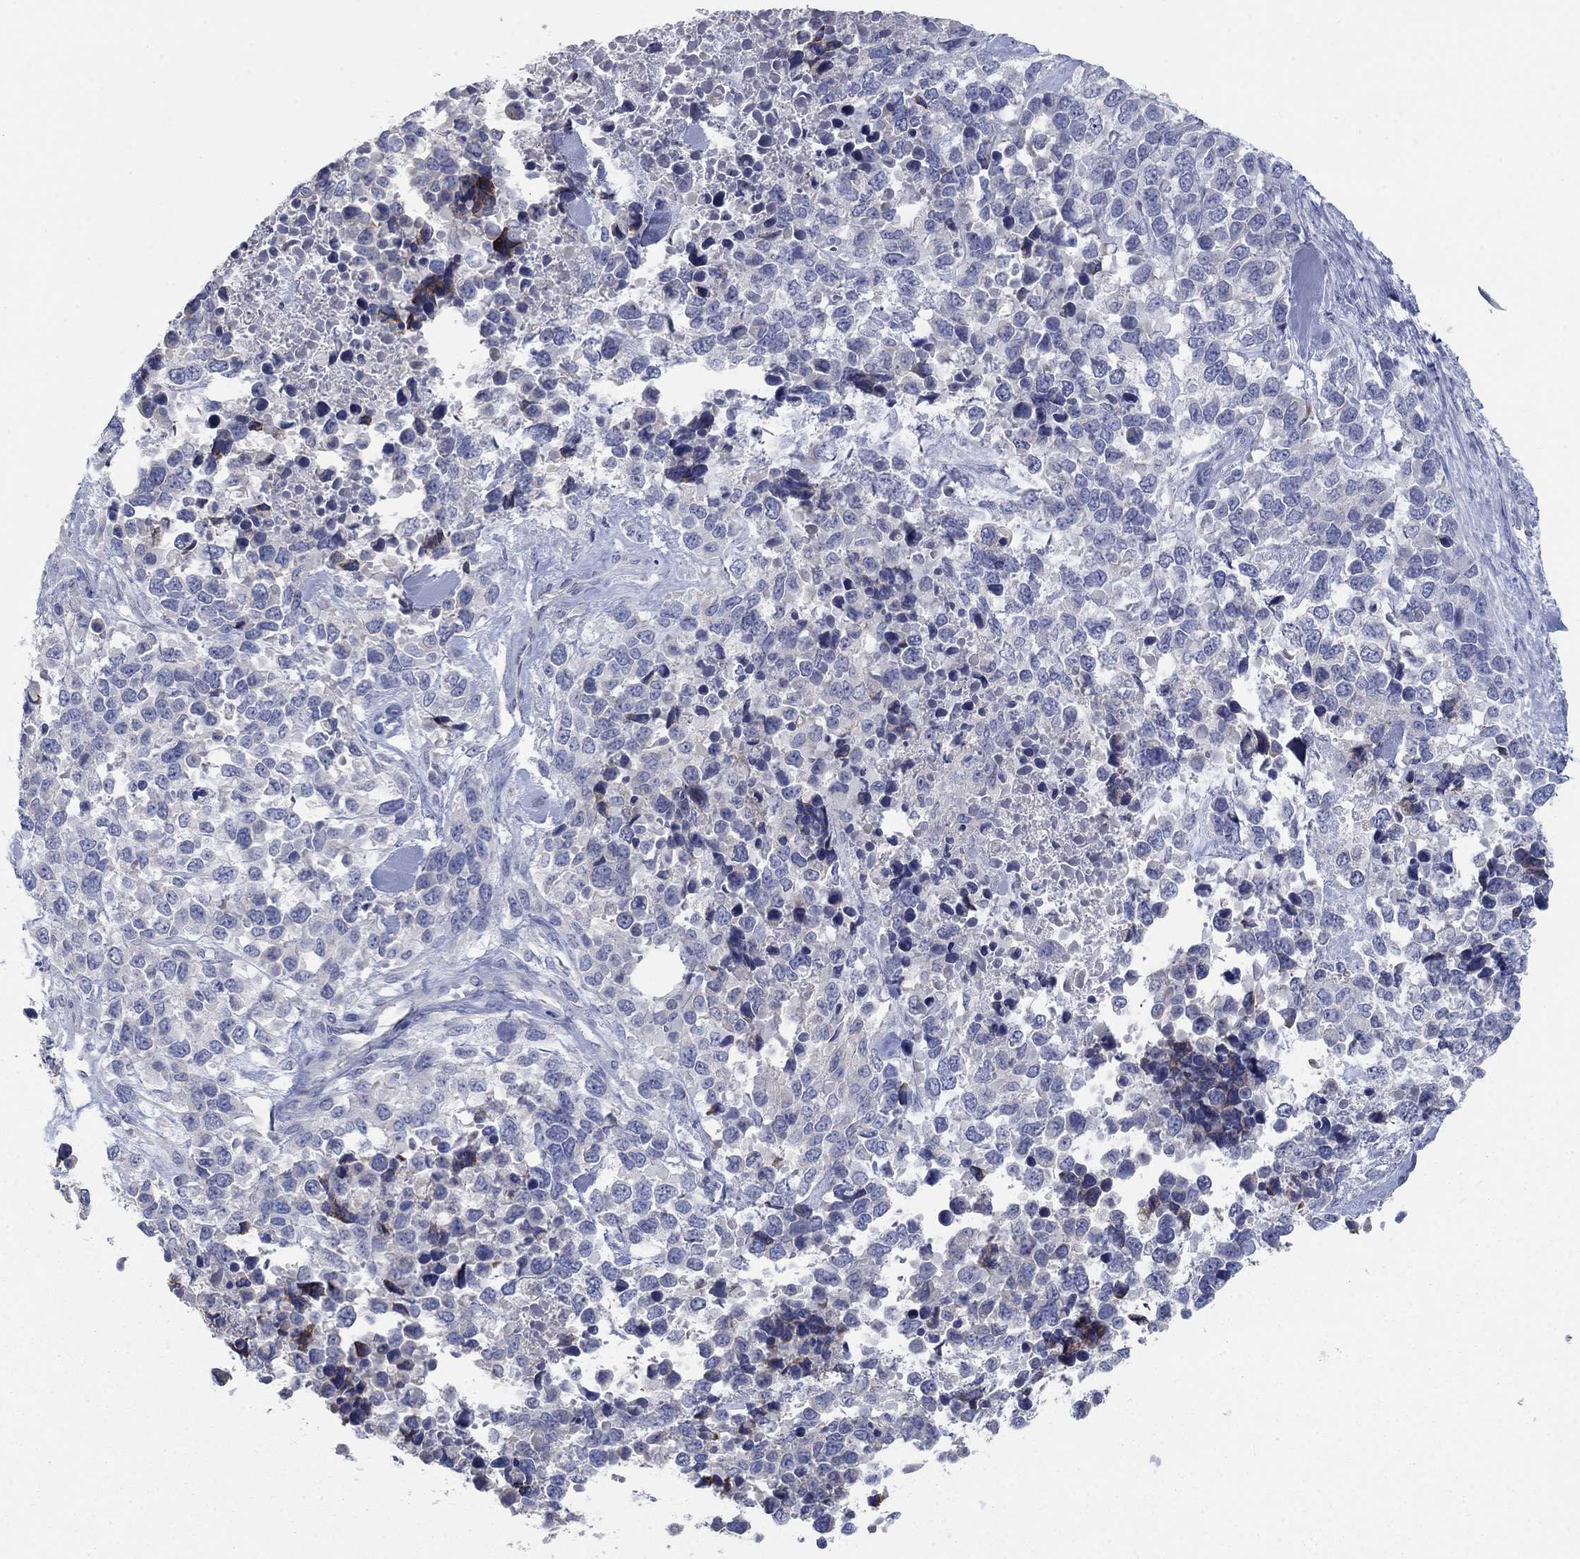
{"staining": {"intensity": "negative", "quantity": "none", "location": "none"}, "tissue": "melanoma", "cell_type": "Tumor cells", "image_type": "cancer", "snomed": [{"axis": "morphology", "description": "Malignant melanoma, Metastatic site"}, {"axis": "topography", "description": "Skin"}], "caption": "The micrograph shows no significant expression in tumor cells of malignant melanoma (metastatic site).", "gene": "APOC3", "patient": {"sex": "male", "age": 84}}